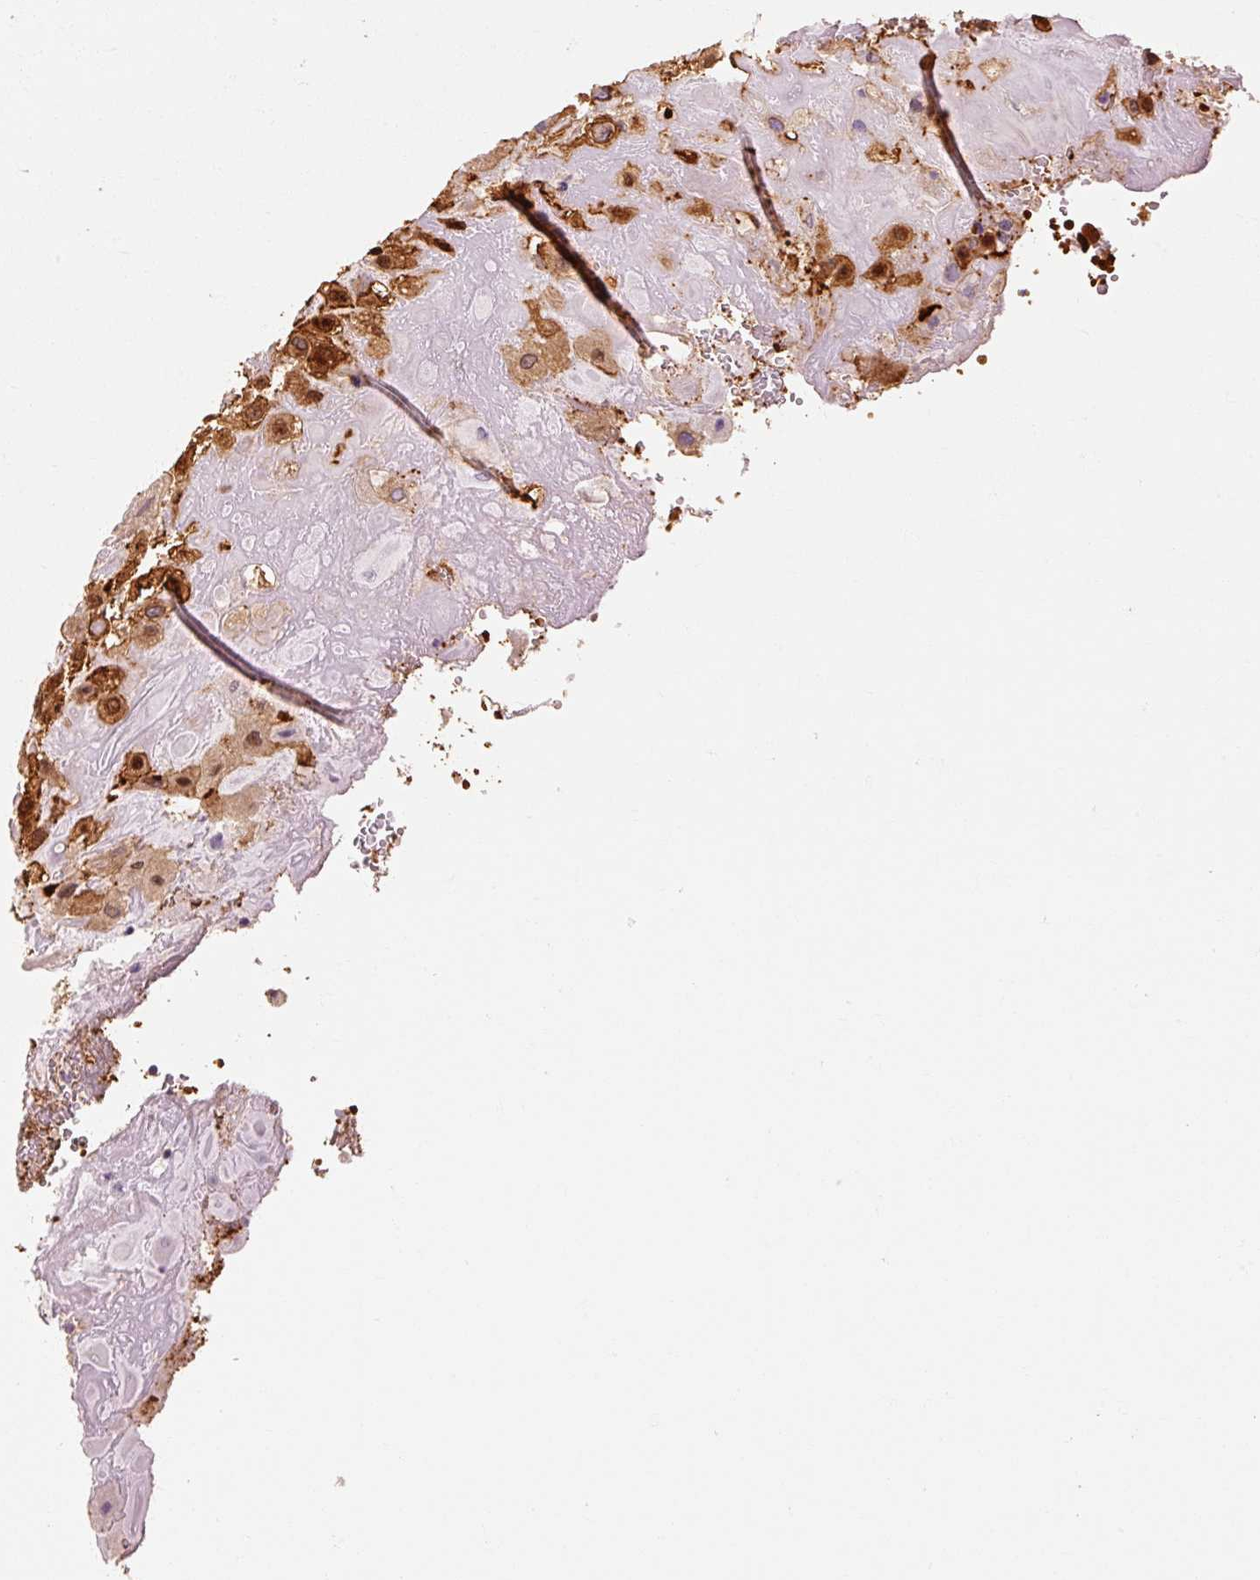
{"staining": {"intensity": "strong", "quantity": ">75%", "location": "cytoplasmic/membranous,nuclear"}, "tissue": "placenta", "cell_type": "Decidual cells", "image_type": "normal", "snomed": [{"axis": "morphology", "description": "Normal tissue, NOS"}, {"axis": "topography", "description": "Placenta"}], "caption": "DAB immunohistochemical staining of normal human placenta exhibits strong cytoplasmic/membranous,nuclear protein positivity in approximately >75% of decidual cells.", "gene": "OR8K1", "patient": {"sex": "female", "age": 32}}